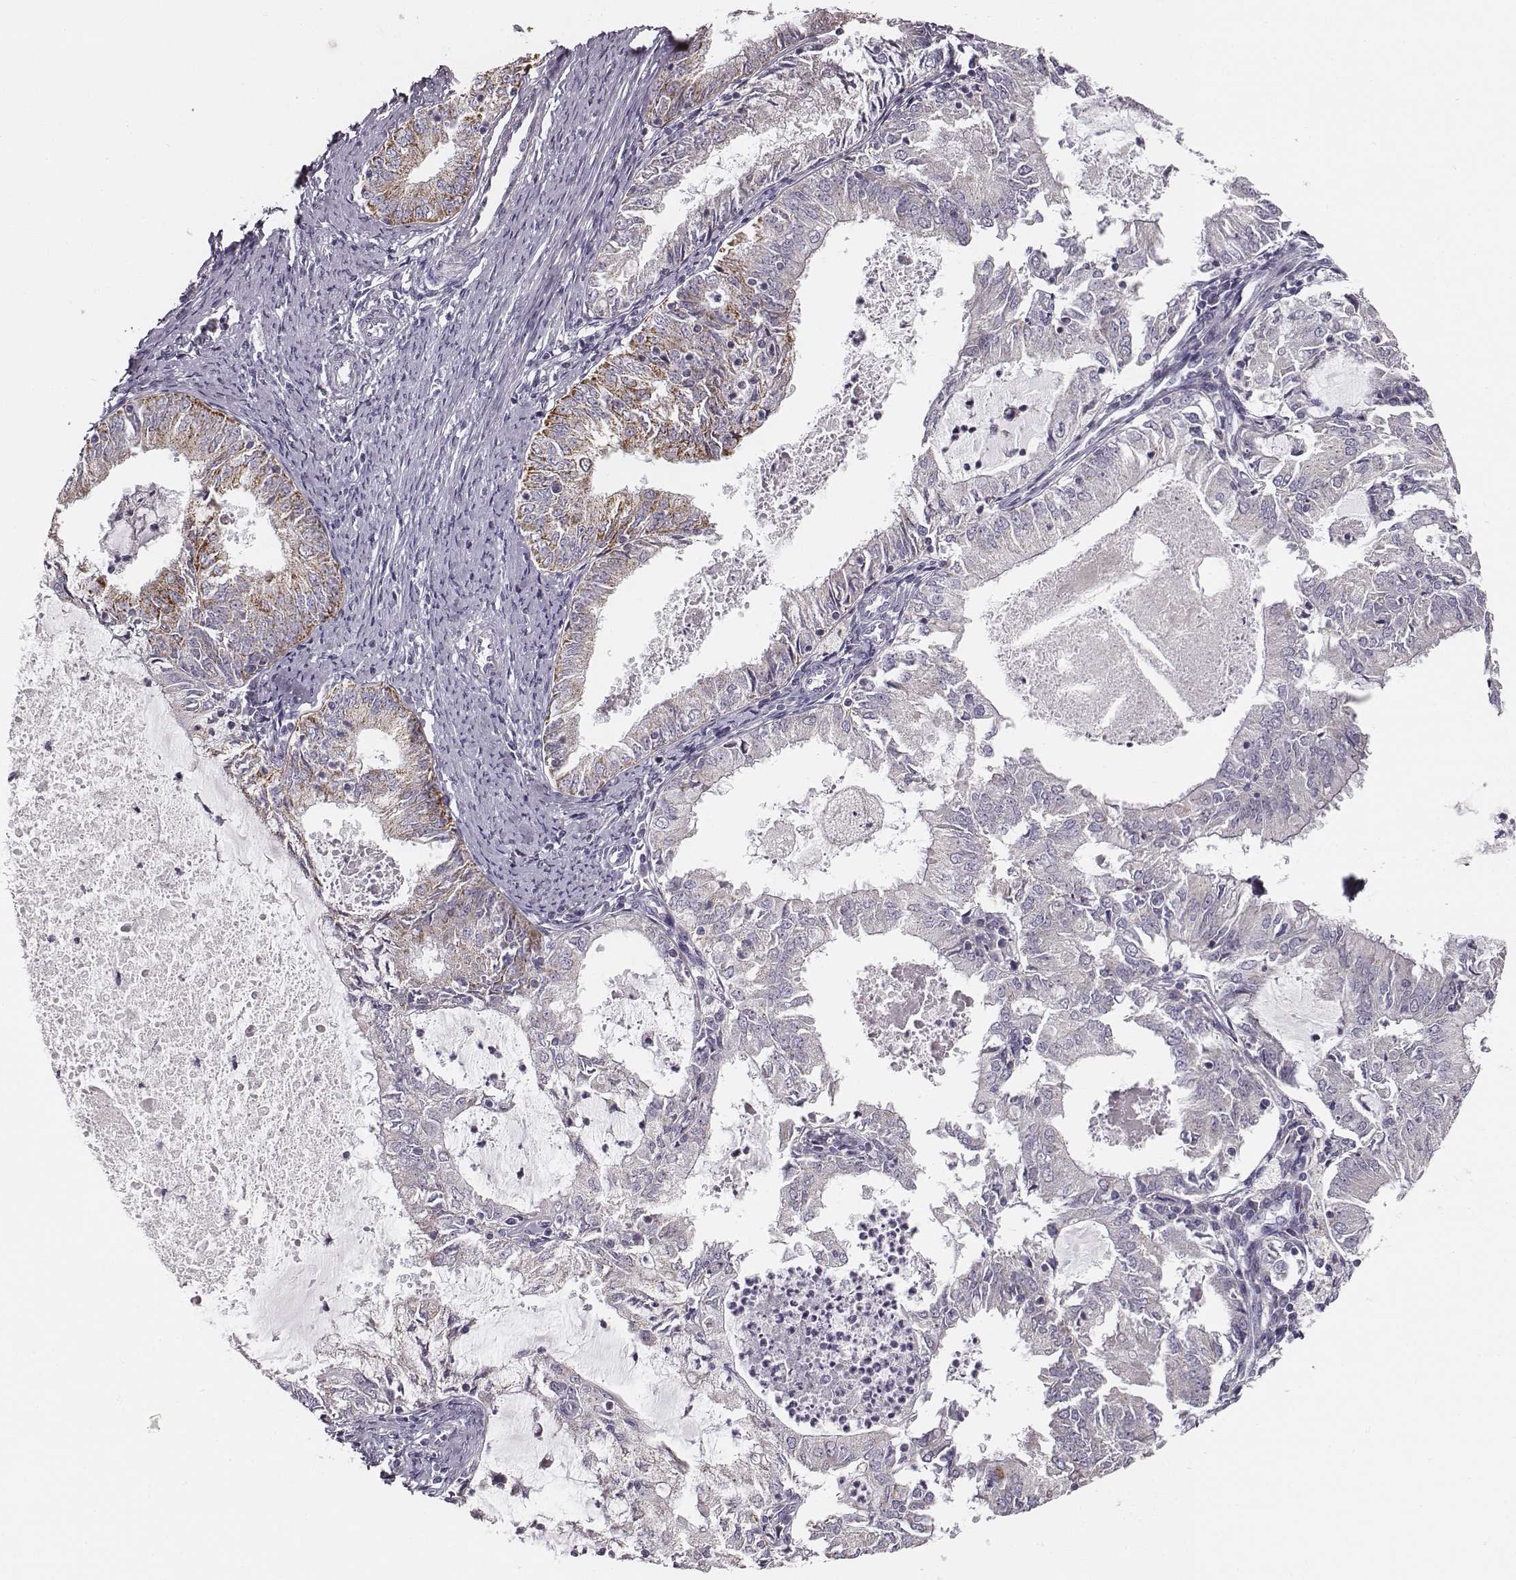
{"staining": {"intensity": "moderate", "quantity": "<25%", "location": "cytoplasmic/membranous"}, "tissue": "endometrial cancer", "cell_type": "Tumor cells", "image_type": "cancer", "snomed": [{"axis": "morphology", "description": "Adenocarcinoma, NOS"}, {"axis": "topography", "description": "Endometrium"}], "caption": "Adenocarcinoma (endometrial) tissue shows moderate cytoplasmic/membranous positivity in approximately <25% of tumor cells", "gene": "UBL4B", "patient": {"sex": "female", "age": 57}}